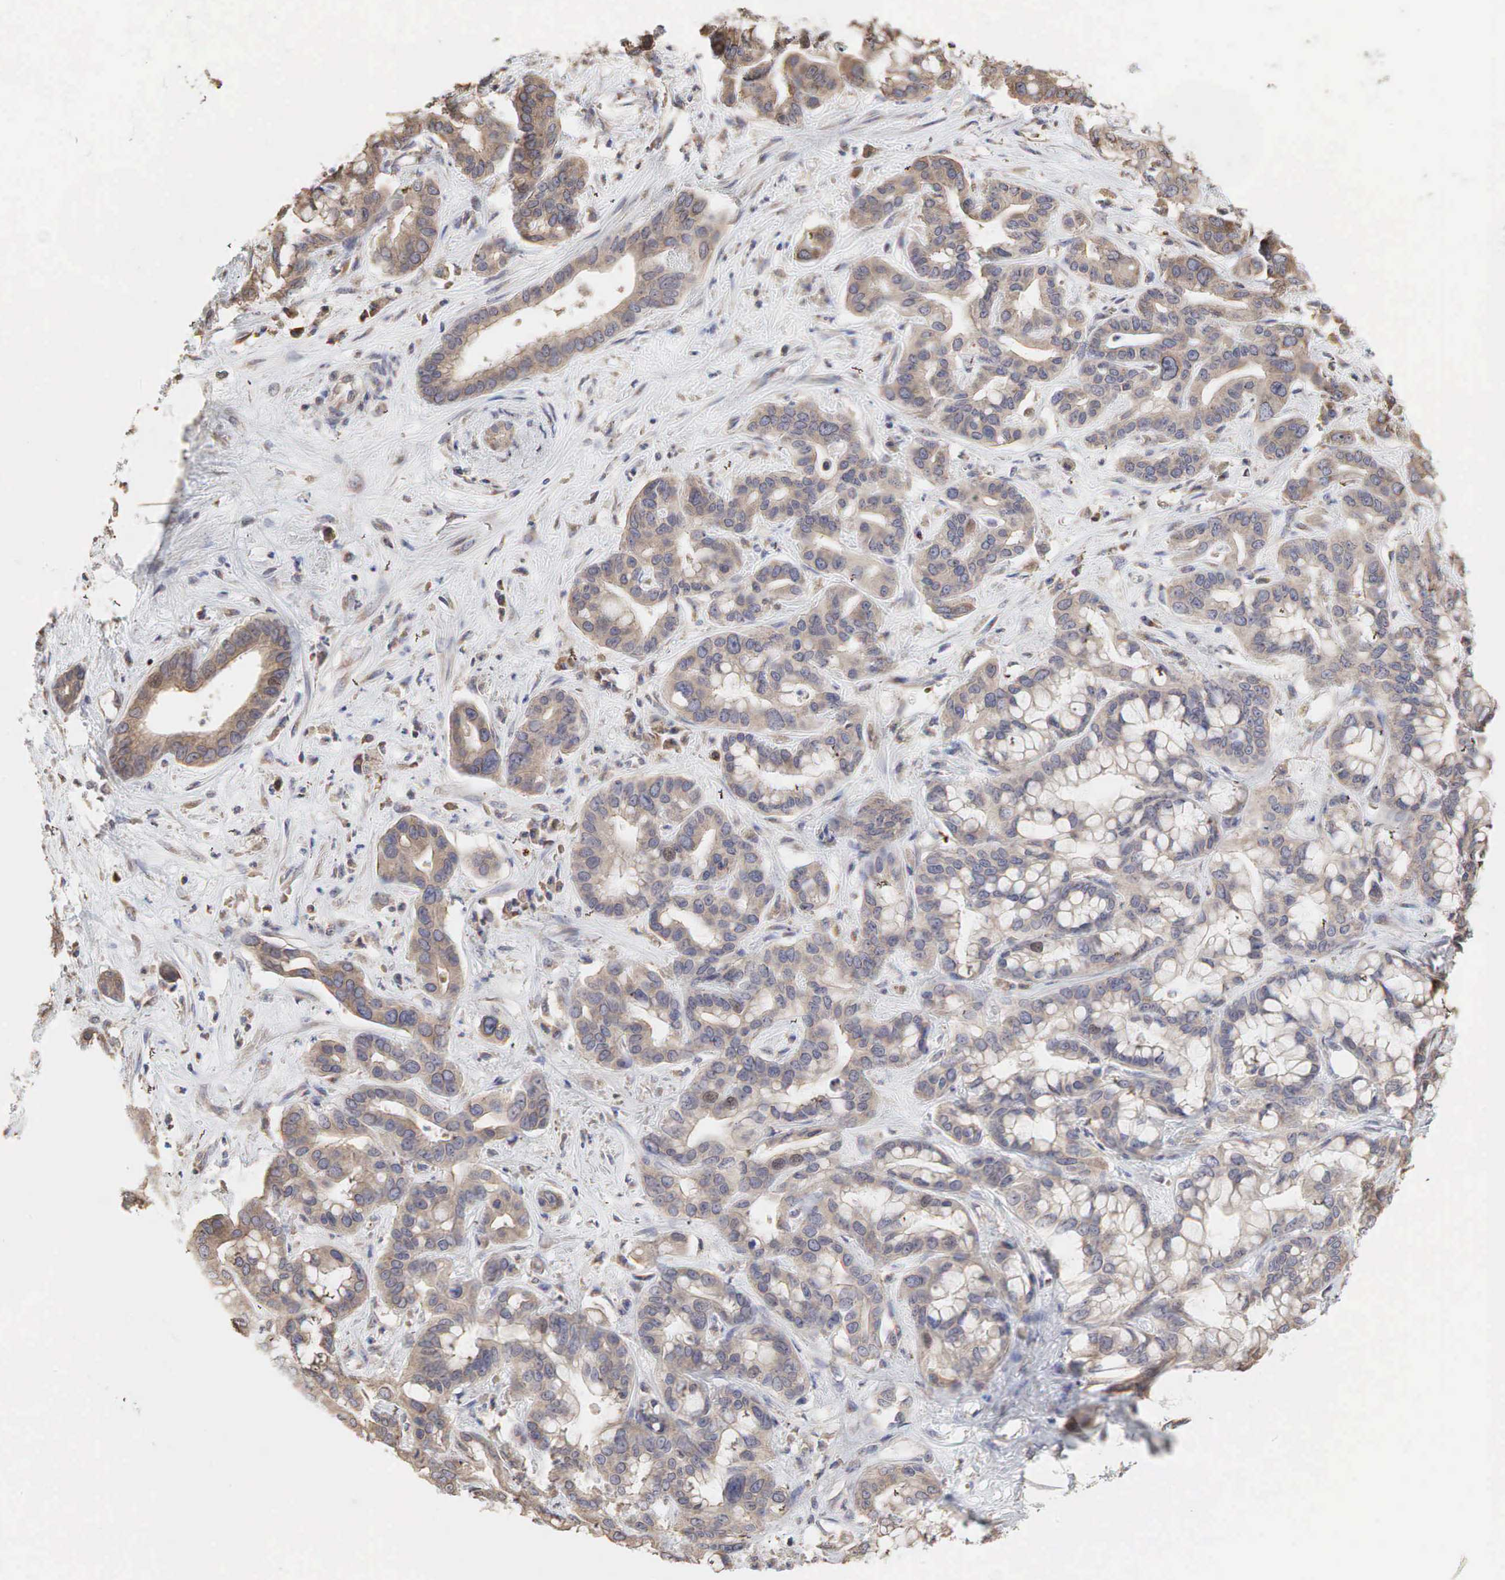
{"staining": {"intensity": "weak", "quantity": ">75%", "location": "cytoplasmic/membranous"}, "tissue": "liver cancer", "cell_type": "Tumor cells", "image_type": "cancer", "snomed": [{"axis": "morphology", "description": "Cholangiocarcinoma"}, {"axis": "topography", "description": "Liver"}], "caption": "Cholangiocarcinoma (liver) tissue exhibits weak cytoplasmic/membranous staining in approximately >75% of tumor cells Immunohistochemistry stains the protein in brown and the nuclei are stained blue.", "gene": "PABPC5", "patient": {"sex": "female", "age": 65}}